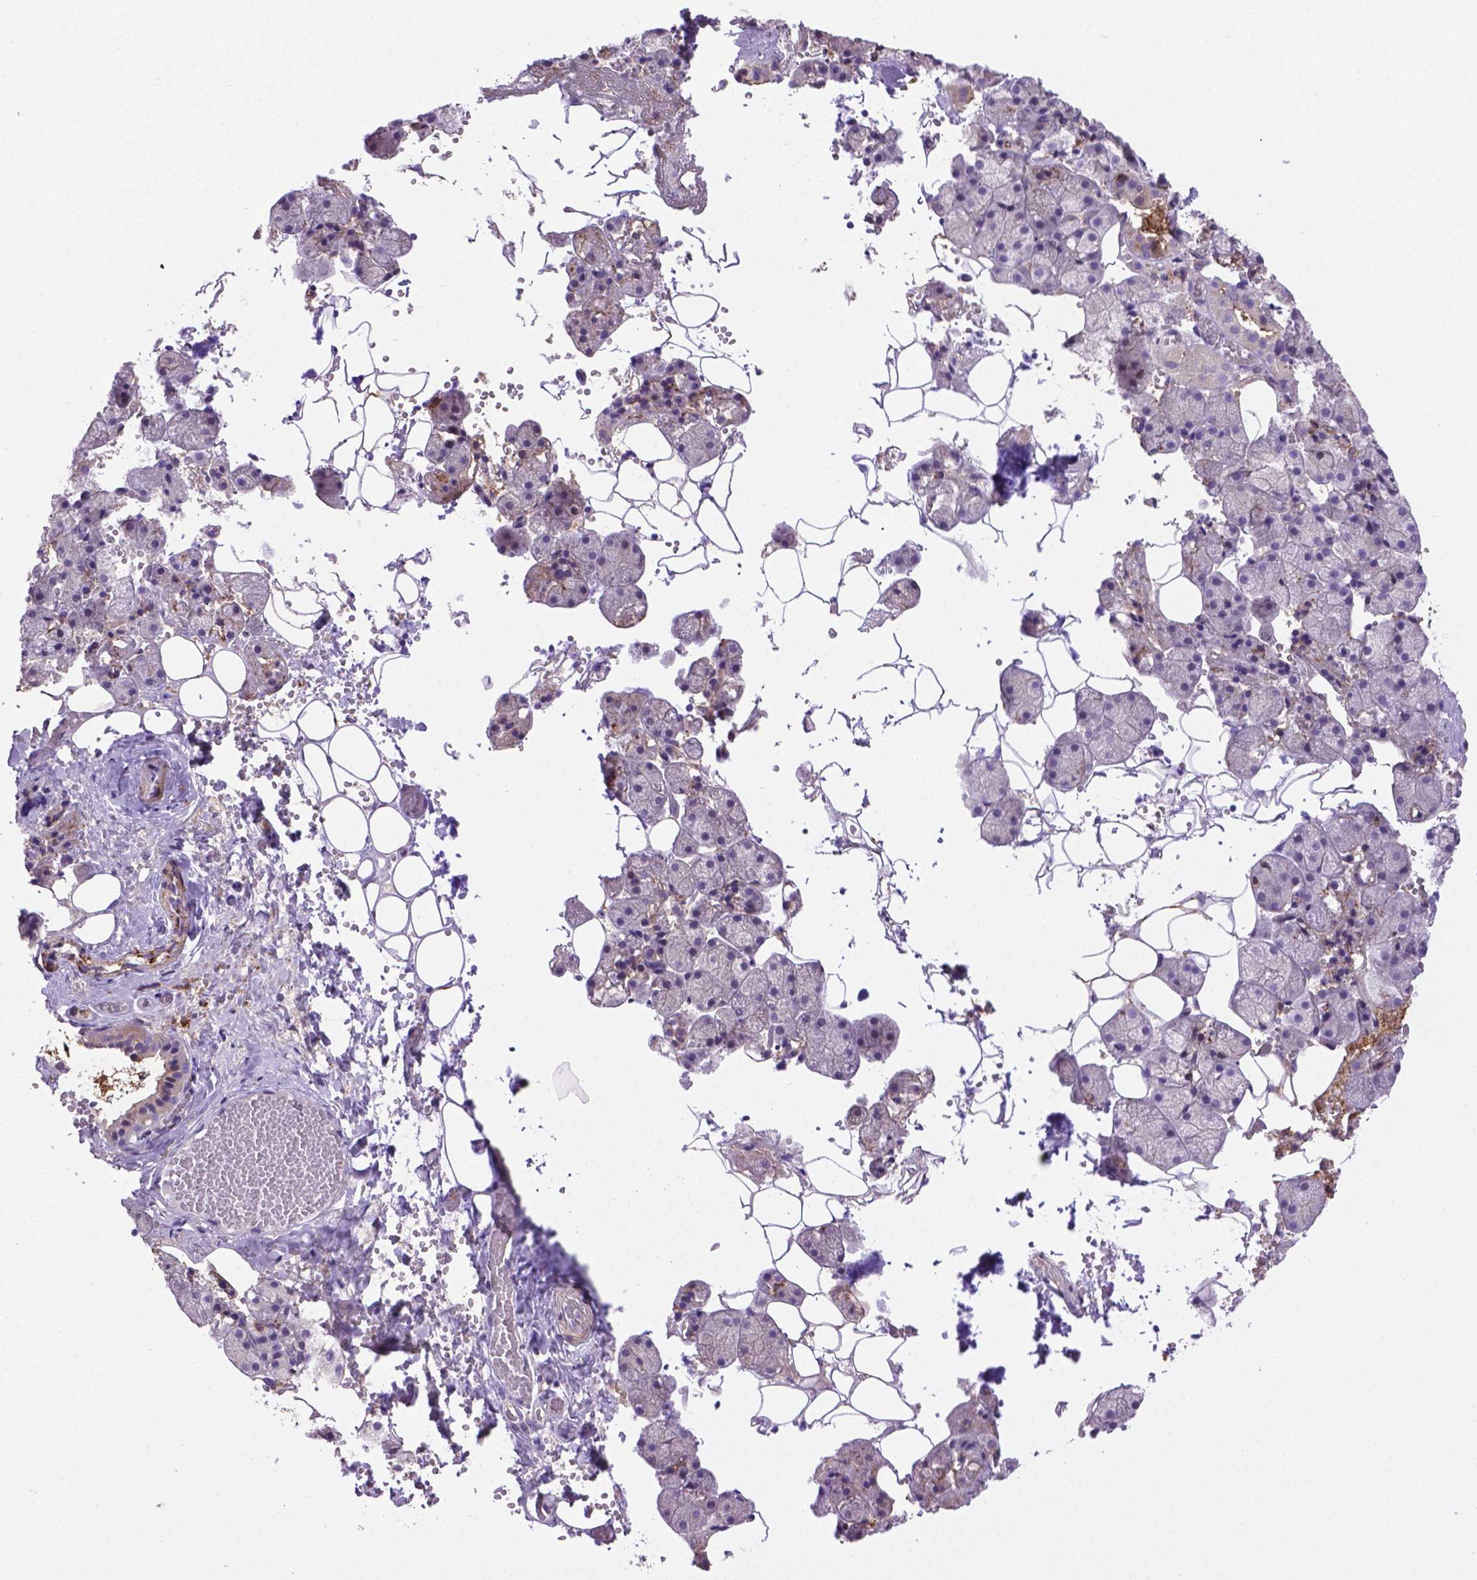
{"staining": {"intensity": "negative", "quantity": "none", "location": "none"}, "tissue": "salivary gland", "cell_type": "Glandular cells", "image_type": "normal", "snomed": [{"axis": "morphology", "description": "Normal tissue, NOS"}, {"axis": "topography", "description": "Salivary gland"}], "caption": "Immunohistochemical staining of normal human salivary gland shows no significant staining in glandular cells.", "gene": "ACAD10", "patient": {"sex": "male", "age": 38}}